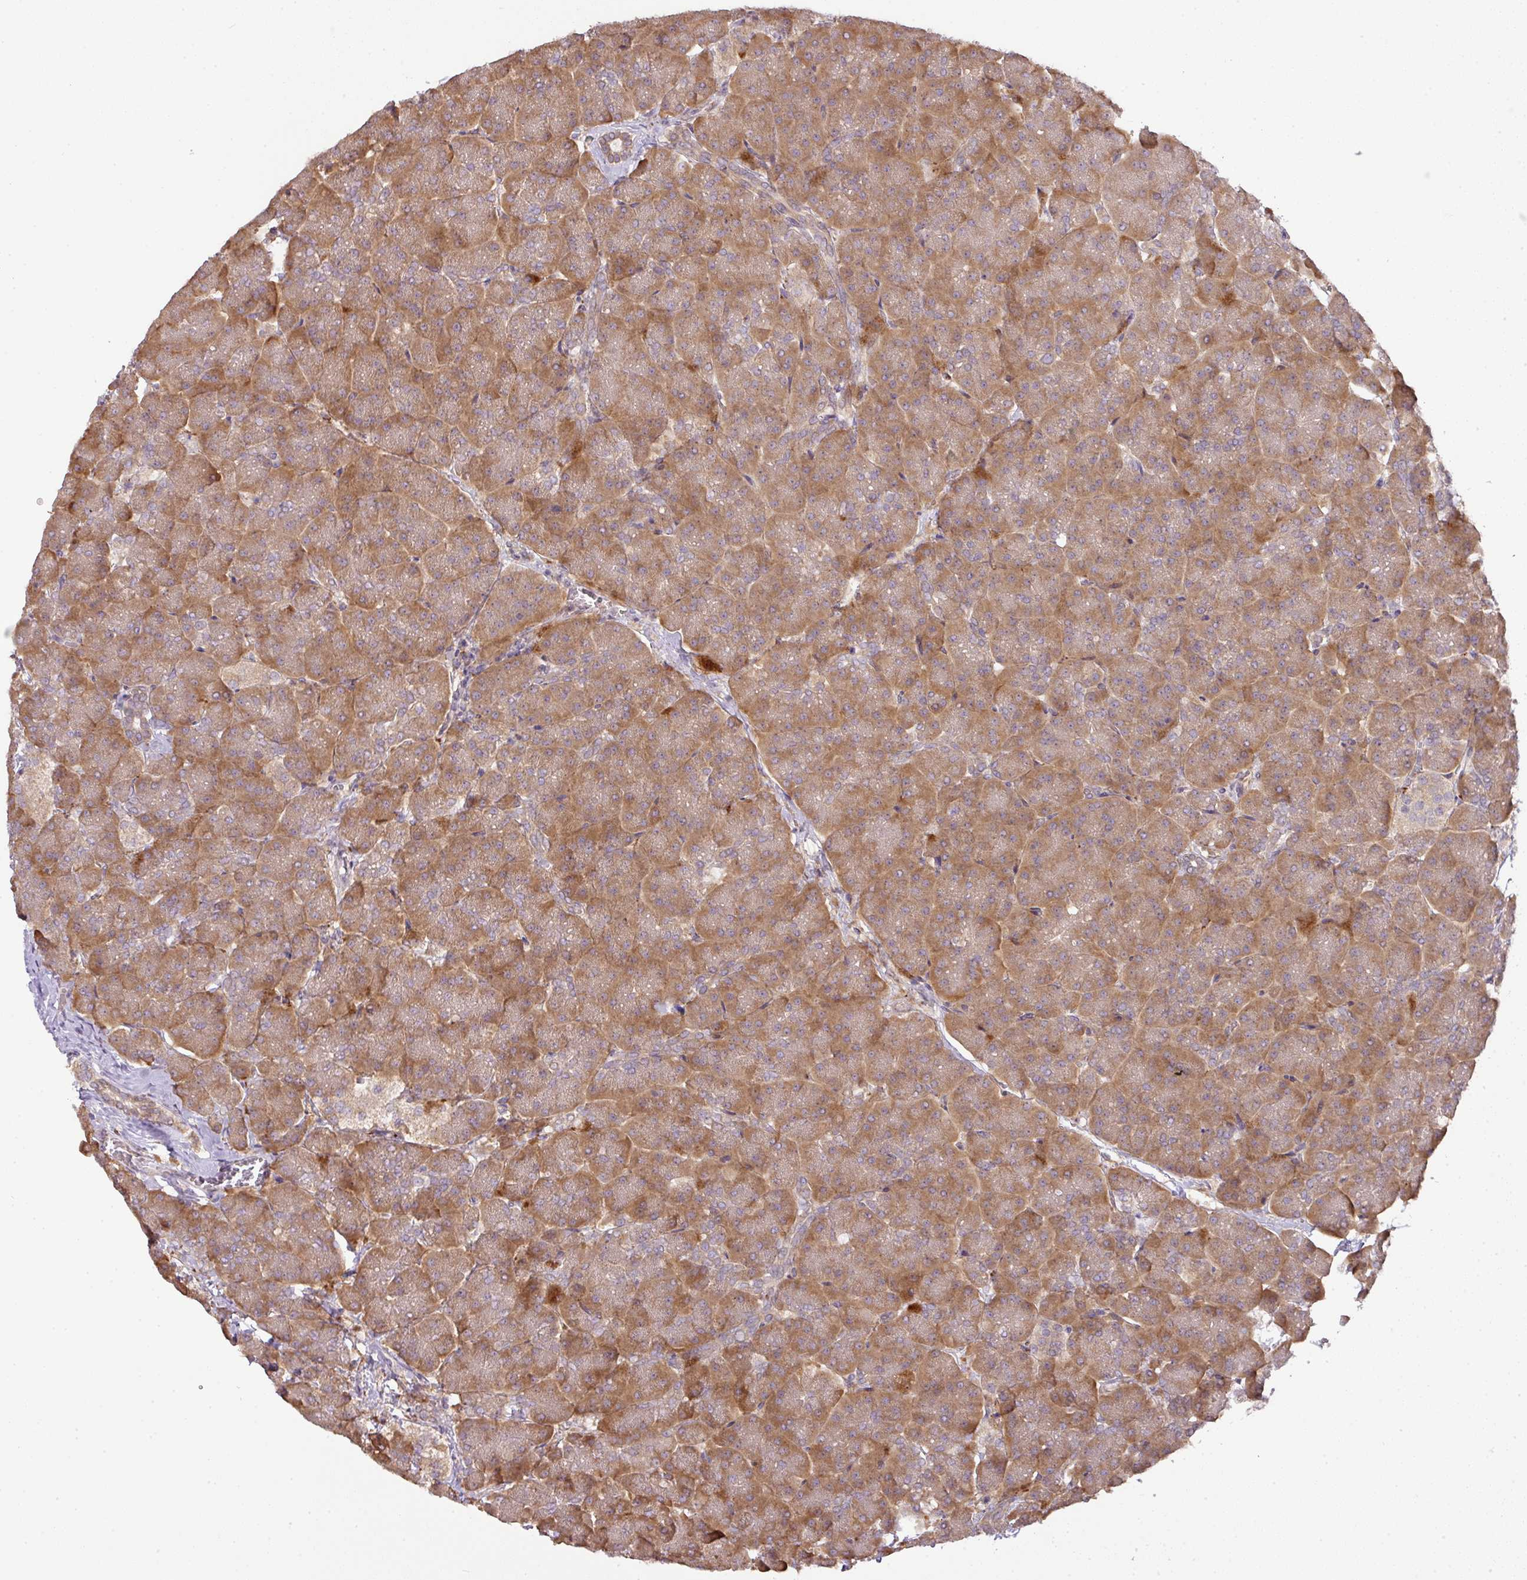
{"staining": {"intensity": "moderate", "quantity": ">75%", "location": "cytoplasmic/membranous"}, "tissue": "pancreas", "cell_type": "Exocrine glandular cells", "image_type": "normal", "snomed": [{"axis": "morphology", "description": "Normal tissue, NOS"}, {"axis": "topography", "description": "Pancreas"}, {"axis": "topography", "description": "Peripheral nerve tissue"}], "caption": "Pancreas was stained to show a protein in brown. There is medium levels of moderate cytoplasmic/membranous positivity in approximately >75% of exocrine glandular cells. (DAB IHC with brightfield microscopy, high magnification).", "gene": "GALP", "patient": {"sex": "male", "age": 54}}